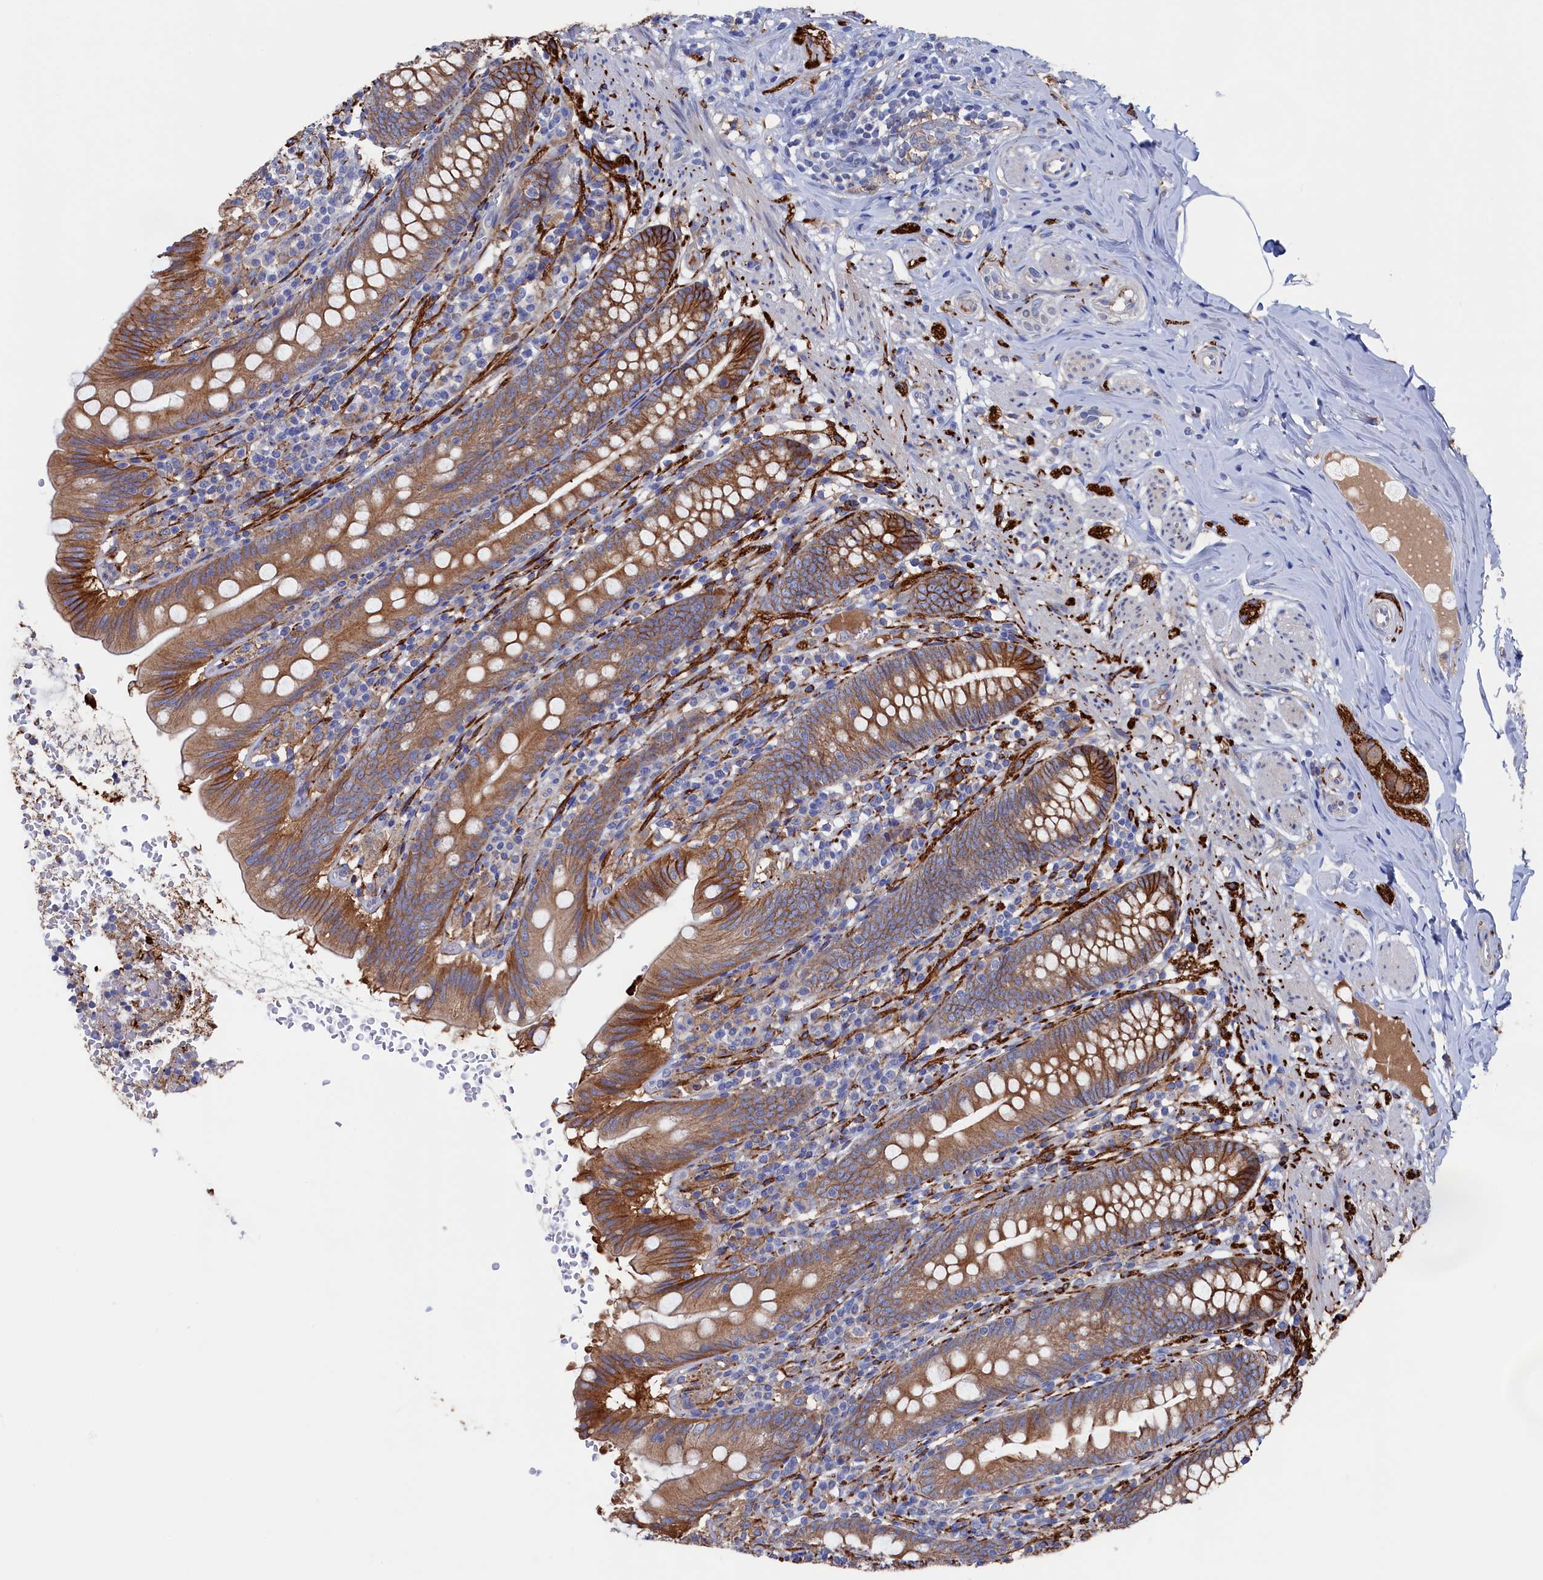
{"staining": {"intensity": "moderate", "quantity": ">75%", "location": "cytoplasmic/membranous"}, "tissue": "appendix", "cell_type": "Glandular cells", "image_type": "normal", "snomed": [{"axis": "morphology", "description": "Normal tissue, NOS"}, {"axis": "topography", "description": "Appendix"}], "caption": "Glandular cells reveal moderate cytoplasmic/membranous expression in about >75% of cells in benign appendix.", "gene": "C12orf73", "patient": {"sex": "male", "age": 55}}